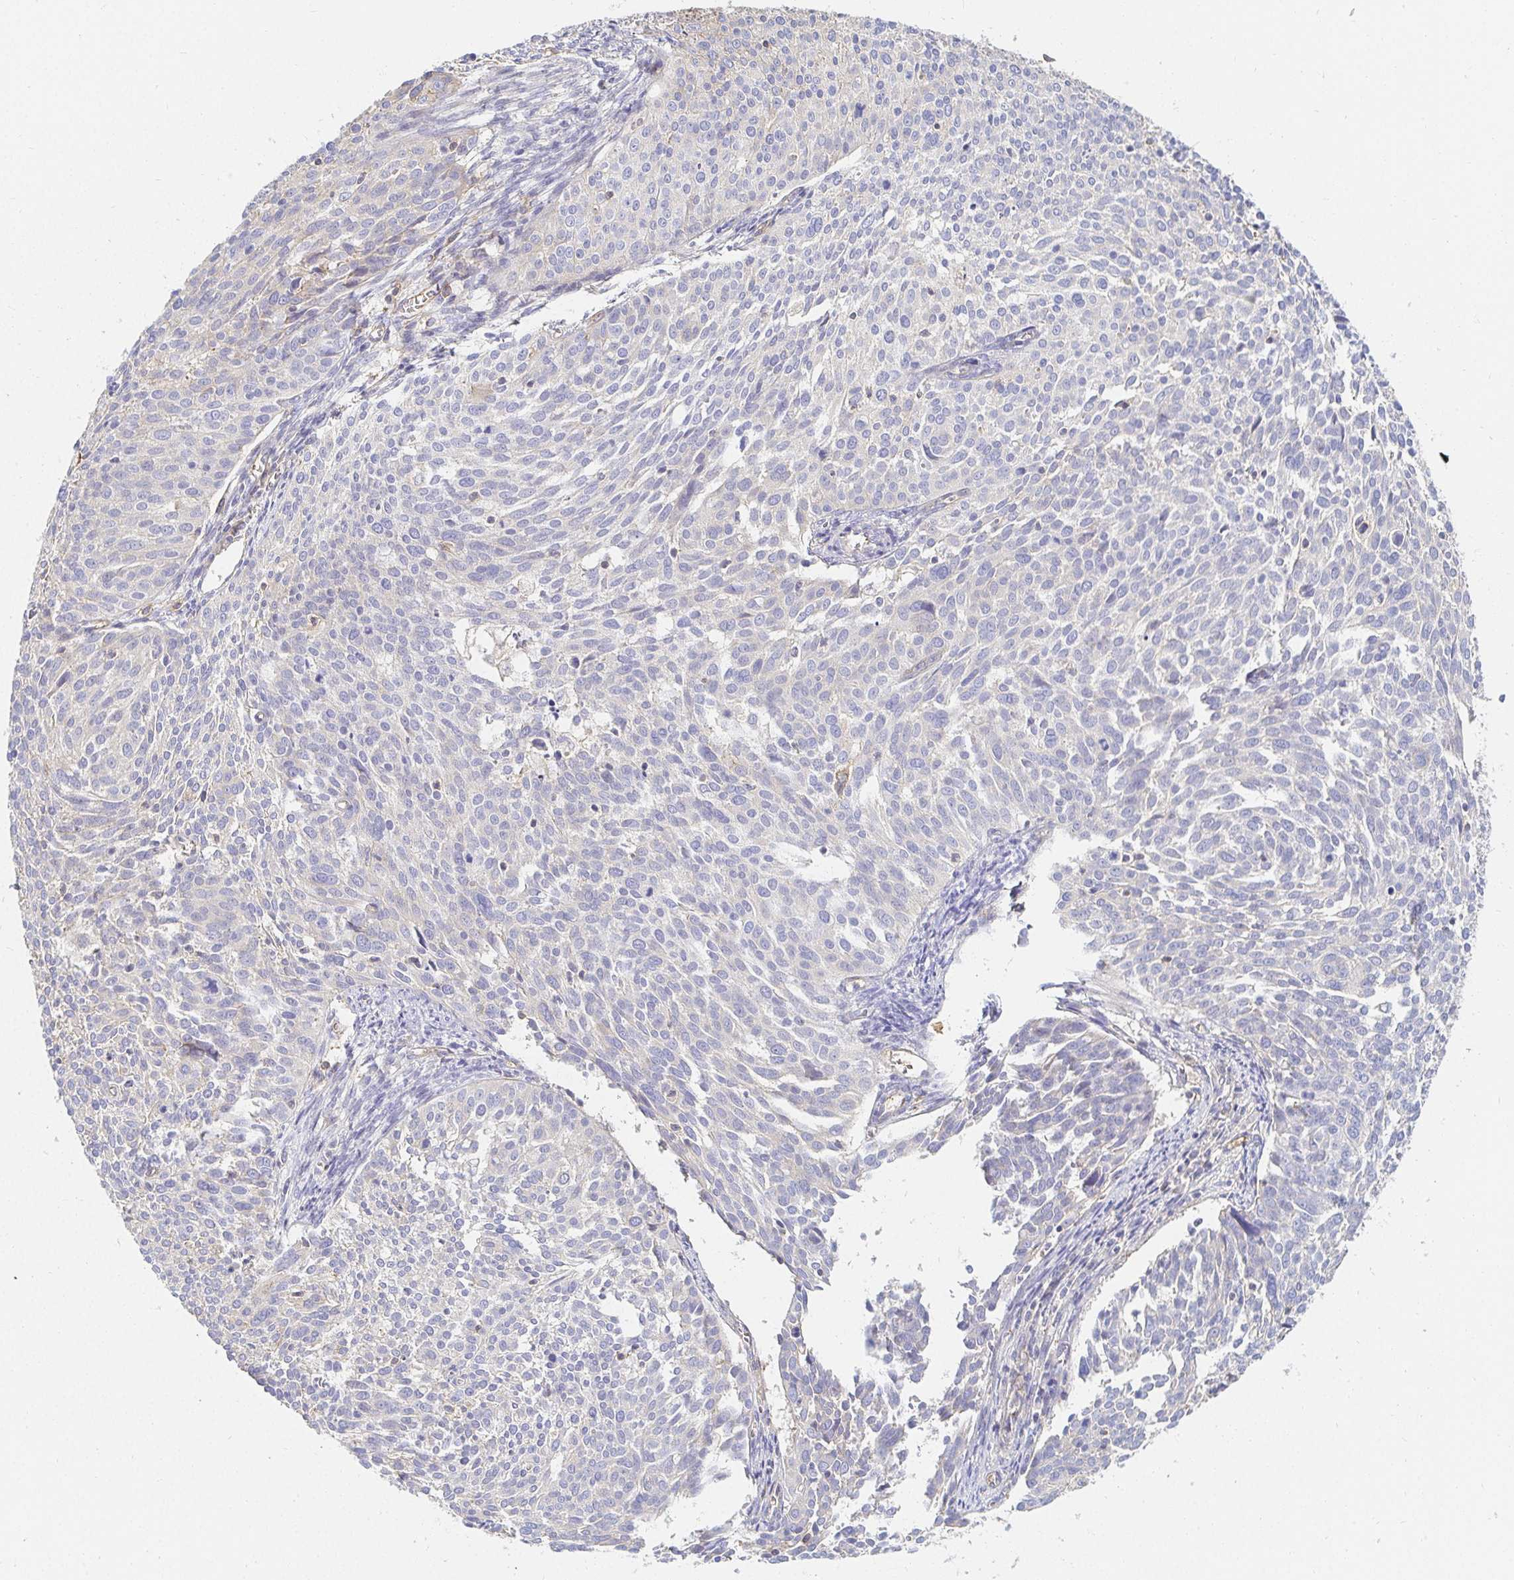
{"staining": {"intensity": "negative", "quantity": "none", "location": "none"}, "tissue": "cervical cancer", "cell_type": "Tumor cells", "image_type": "cancer", "snomed": [{"axis": "morphology", "description": "Squamous cell carcinoma, NOS"}, {"axis": "topography", "description": "Cervix"}], "caption": "This is a micrograph of immunohistochemistry staining of squamous cell carcinoma (cervical), which shows no positivity in tumor cells.", "gene": "TSPAN19", "patient": {"sex": "female", "age": 39}}